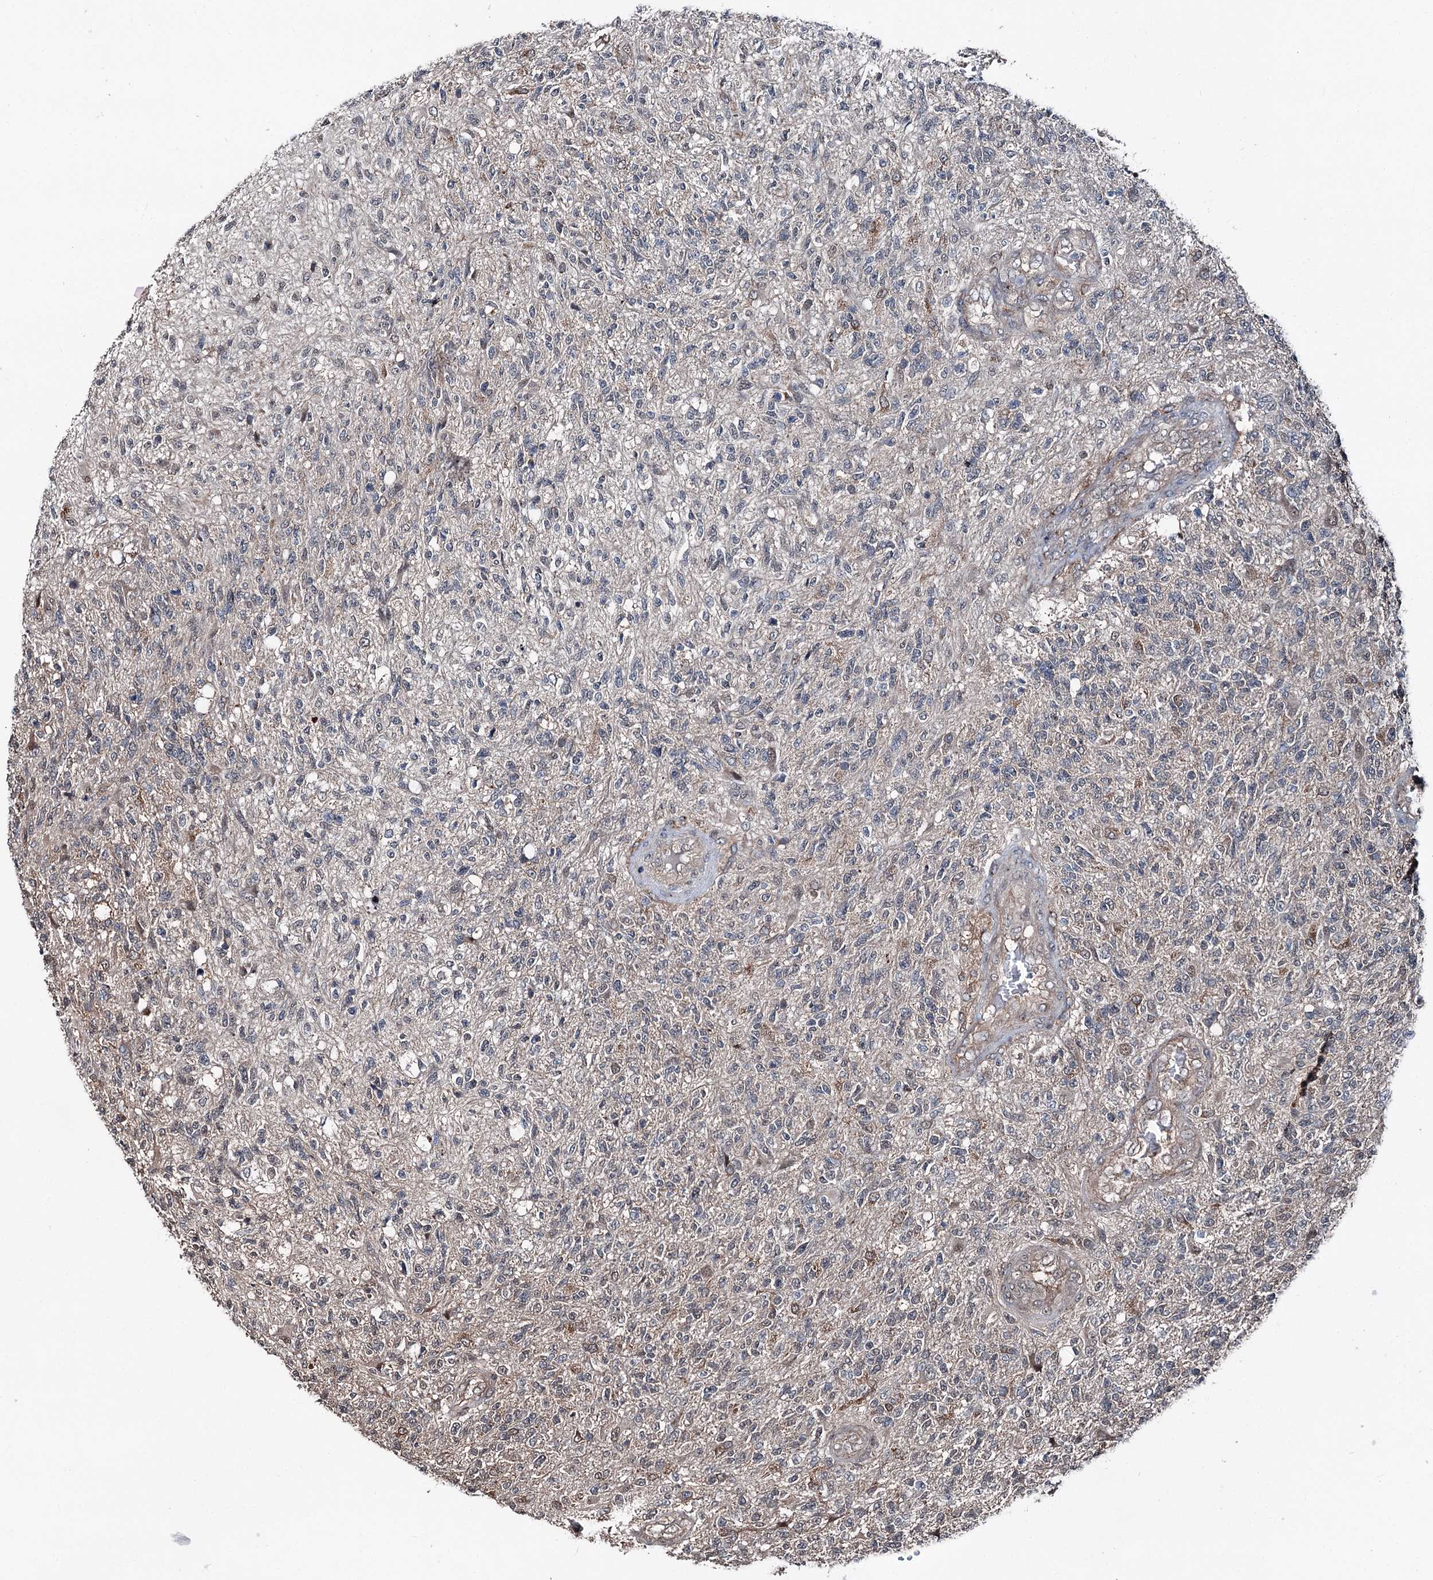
{"staining": {"intensity": "negative", "quantity": "none", "location": "none"}, "tissue": "glioma", "cell_type": "Tumor cells", "image_type": "cancer", "snomed": [{"axis": "morphology", "description": "Glioma, malignant, High grade"}, {"axis": "topography", "description": "Brain"}], "caption": "Tumor cells show no significant protein positivity in glioma.", "gene": "PSMD13", "patient": {"sex": "male", "age": 56}}